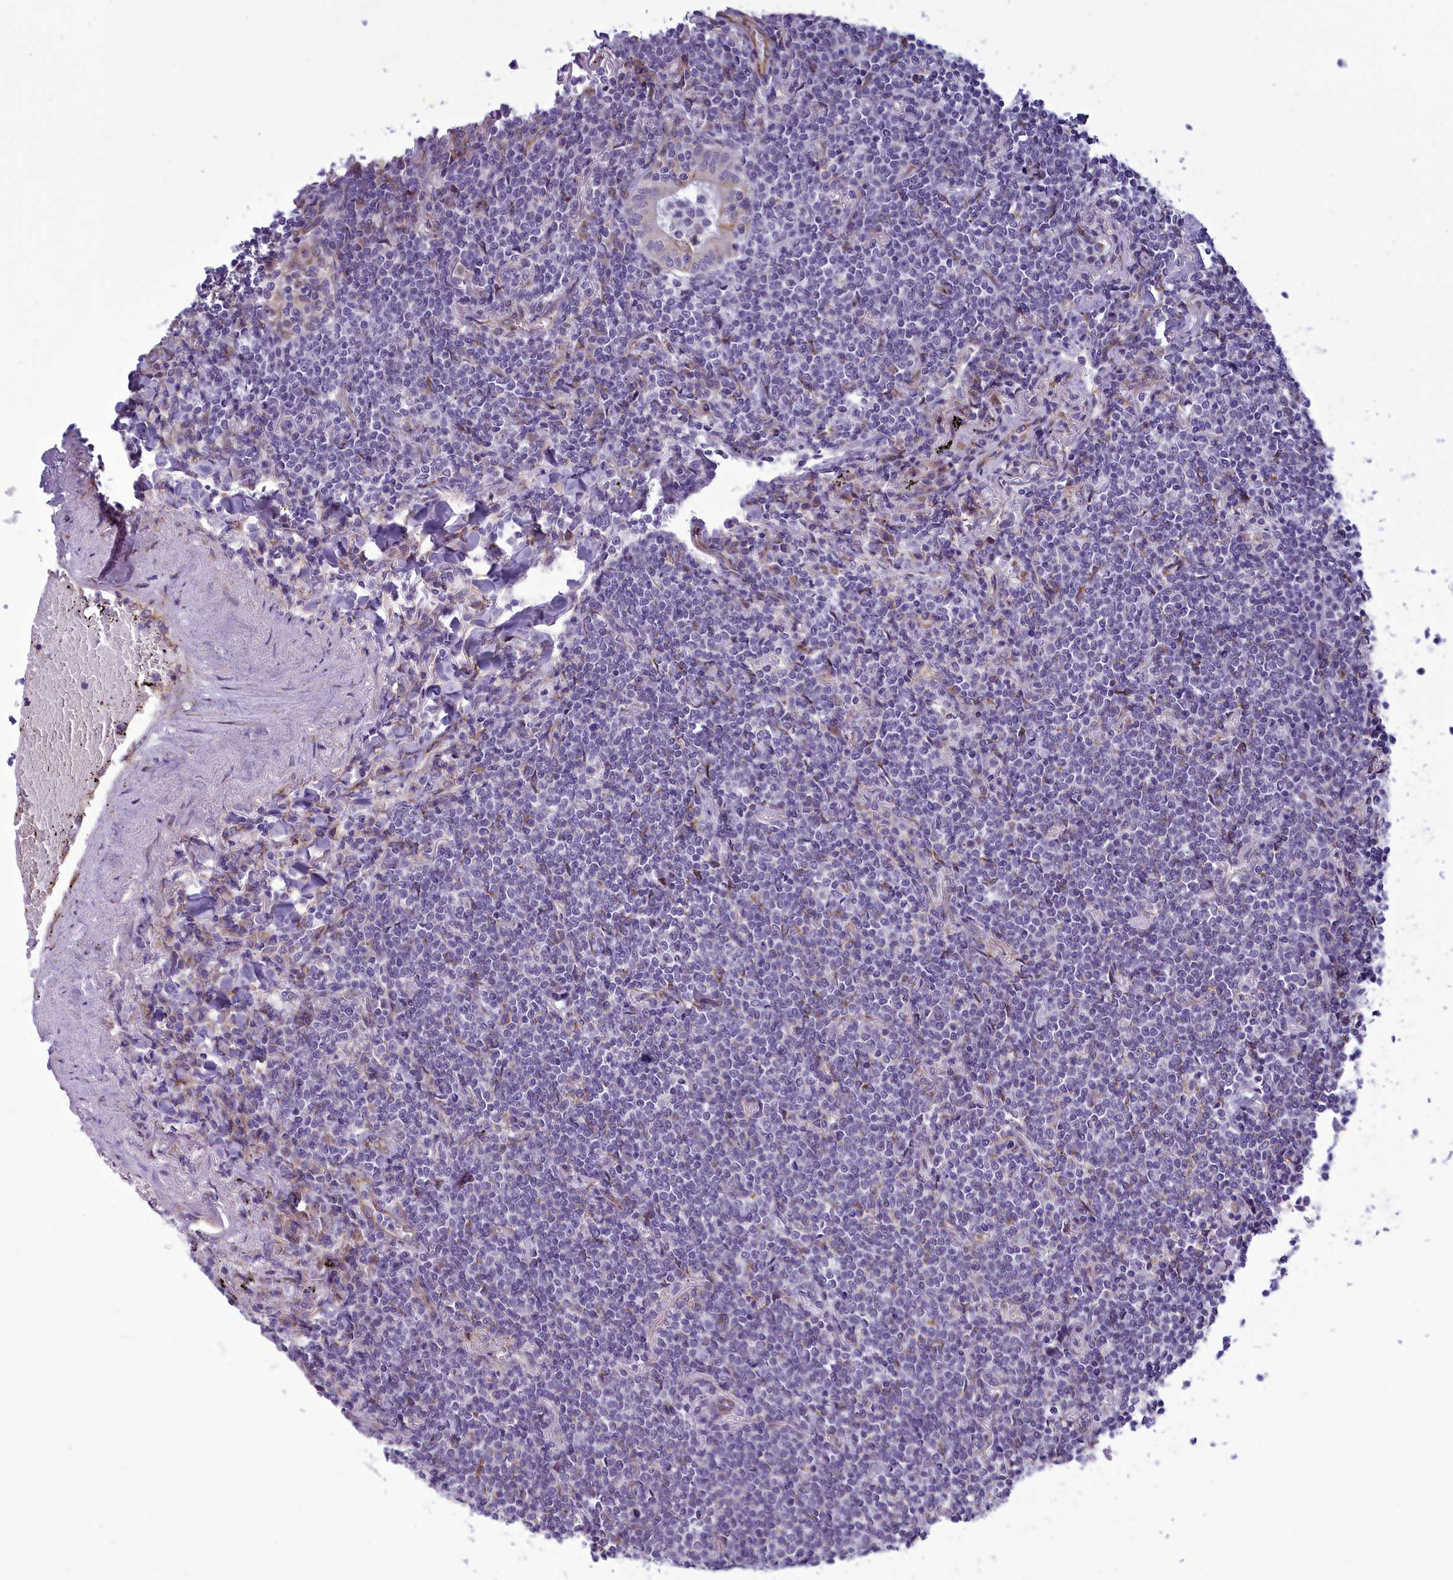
{"staining": {"intensity": "negative", "quantity": "none", "location": "none"}, "tissue": "lymphoma", "cell_type": "Tumor cells", "image_type": "cancer", "snomed": [{"axis": "morphology", "description": "Malignant lymphoma, non-Hodgkin's type, Low grade"}, {"axis": "topography", "description": "Lung"}], "caption": "This is an IHC image of lymphoma. There is no expression in tumor cells.", "gene": "CENATAC", "patient": {"sex": "female", "age": 71}}